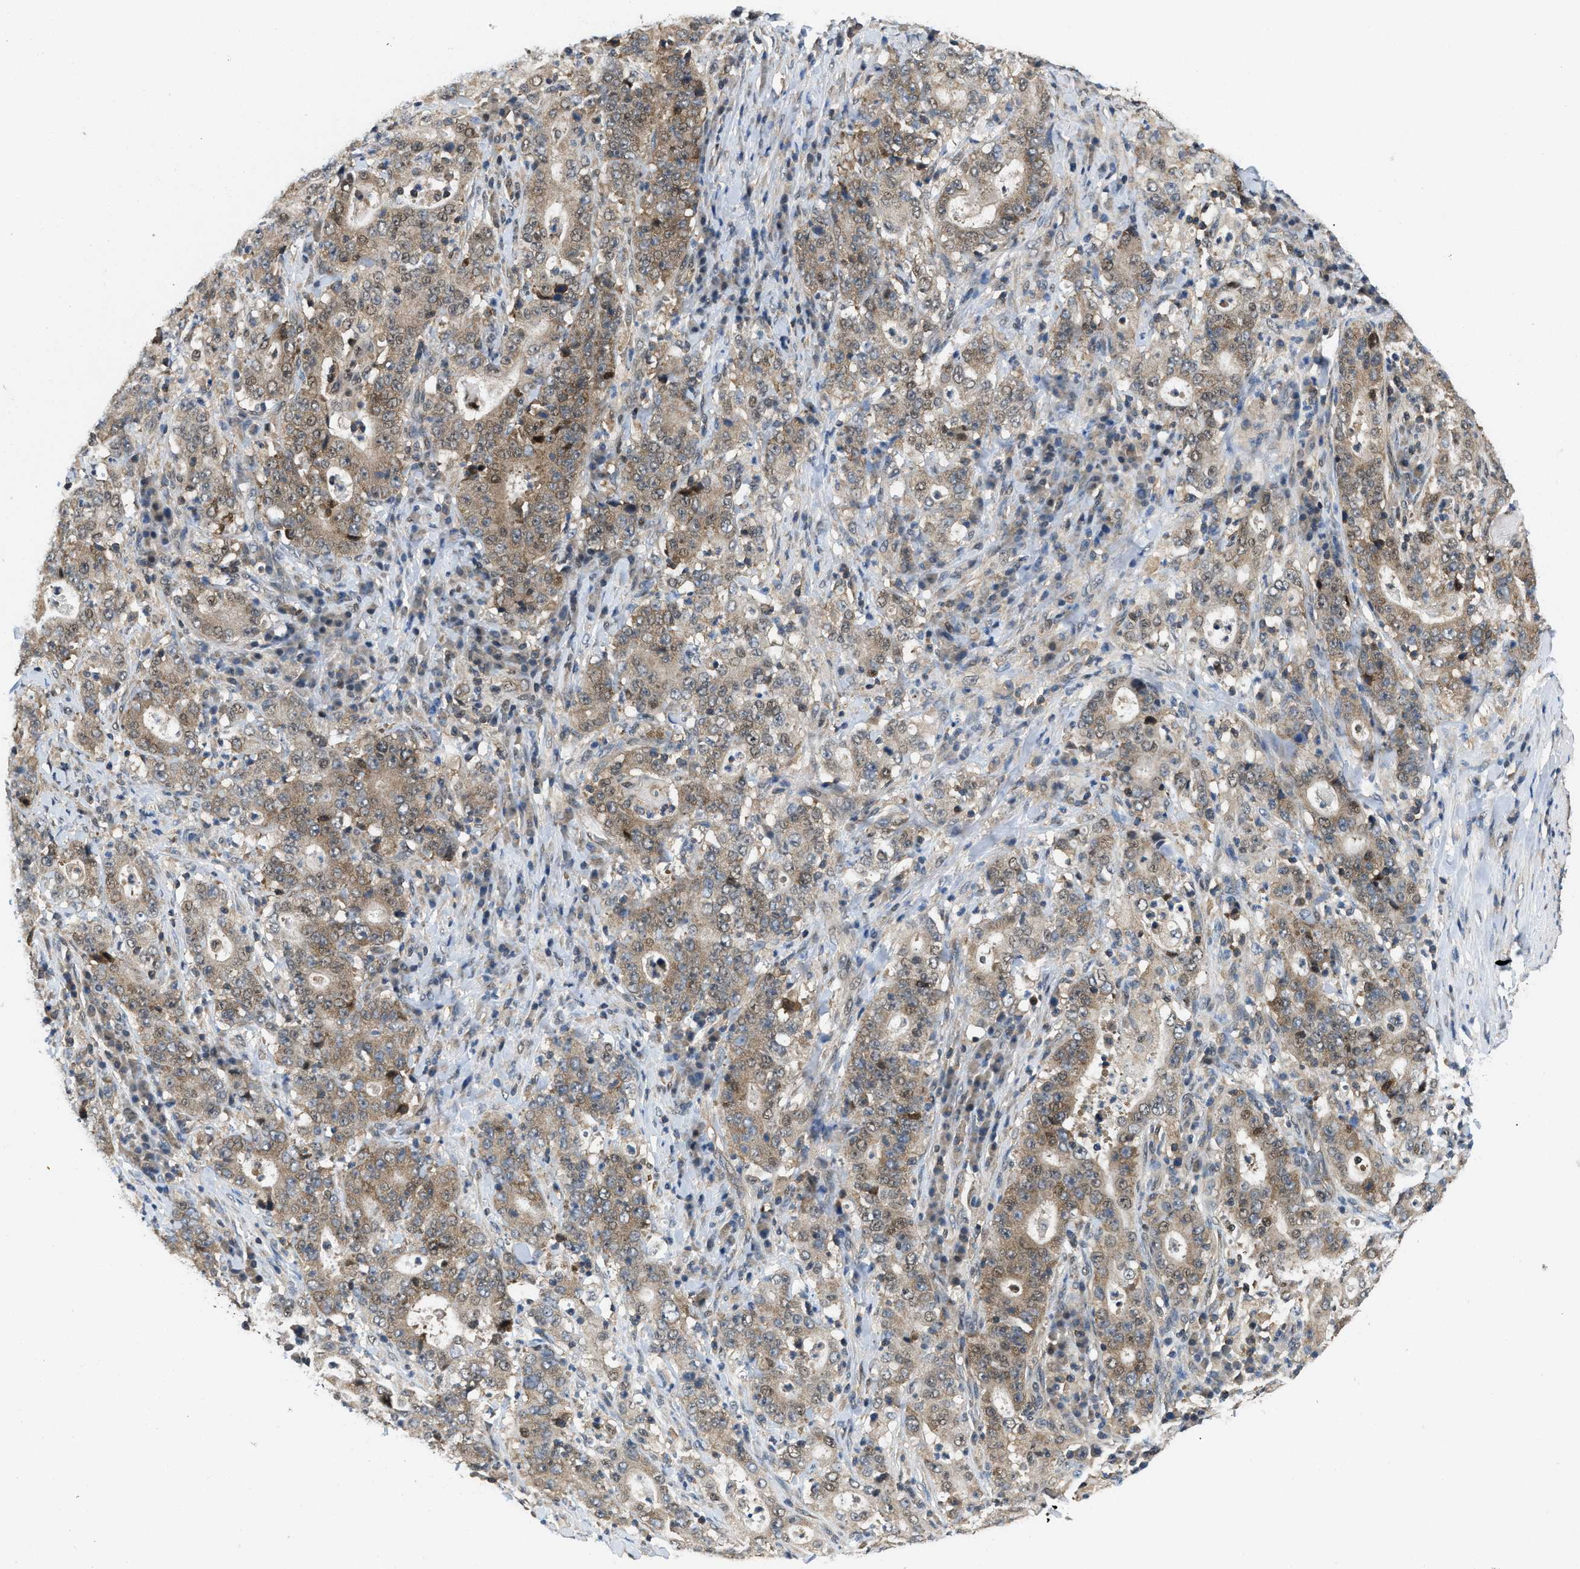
{"staining": {"intensity": "weak", "quantity": ">75%", "location": "cytoplasmic/membranous,nuclear"}, "tissue": "stomach cancer", "cell_type": "Tumor cells", "image_type": "cancer", "snomed": [{"axis": "morphology", "description": "Normal tissue, NOS"}, {"axis": "morphology", "description": "Adenocarcinoma, NOS"}, {"axis": "topography", "description": "Stomach, upper"}, {"axis": "topography", "description": "Stomach"}], "caption": "A brown stain shows weak cytoplasmic/membranous and nuclear staining of a protein in human stomach adenocarcinoma tumor cells.", "gene": "ATF7IP", "patient": {"sex": "male", "age": 59}}